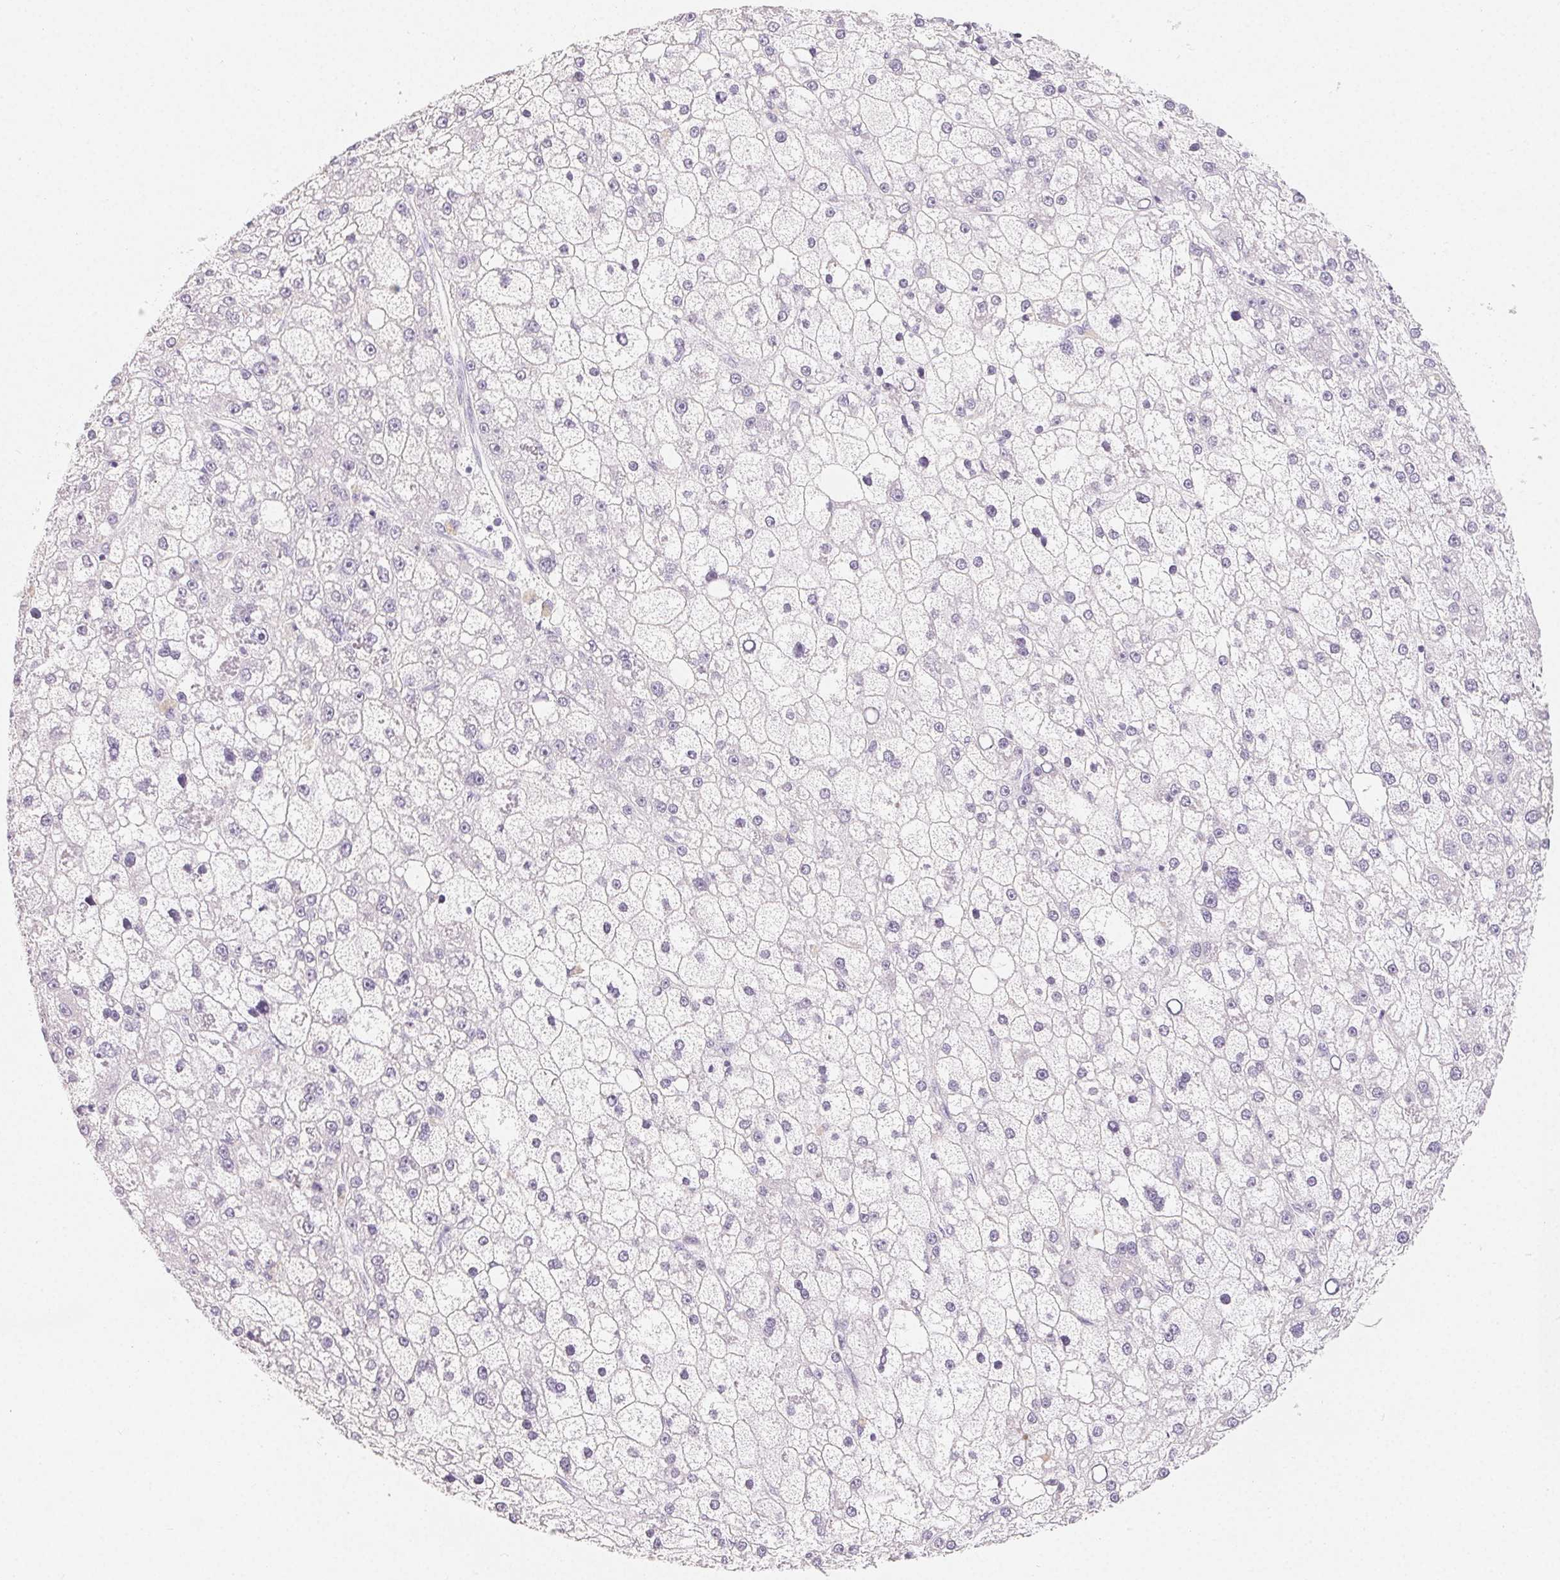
{"staining": {"intensity": "negative", "quantity": "none", "location": "none"}, "tissue": "liver cancer", "cell_type": "Tumor cells", "image_type": "cancer", "snomed": [{"axis": "morphology", "description": "Carcinoma, Hepatocellular, NOS"}, {"axis": "topography", "description": "Liver"}], "caption": "The histopathology image shows no staining of tumor cells in hepatocellular carcinoma (liver).", "gene": "MIOX", "patient": {"sex": "male", "age": 67}}